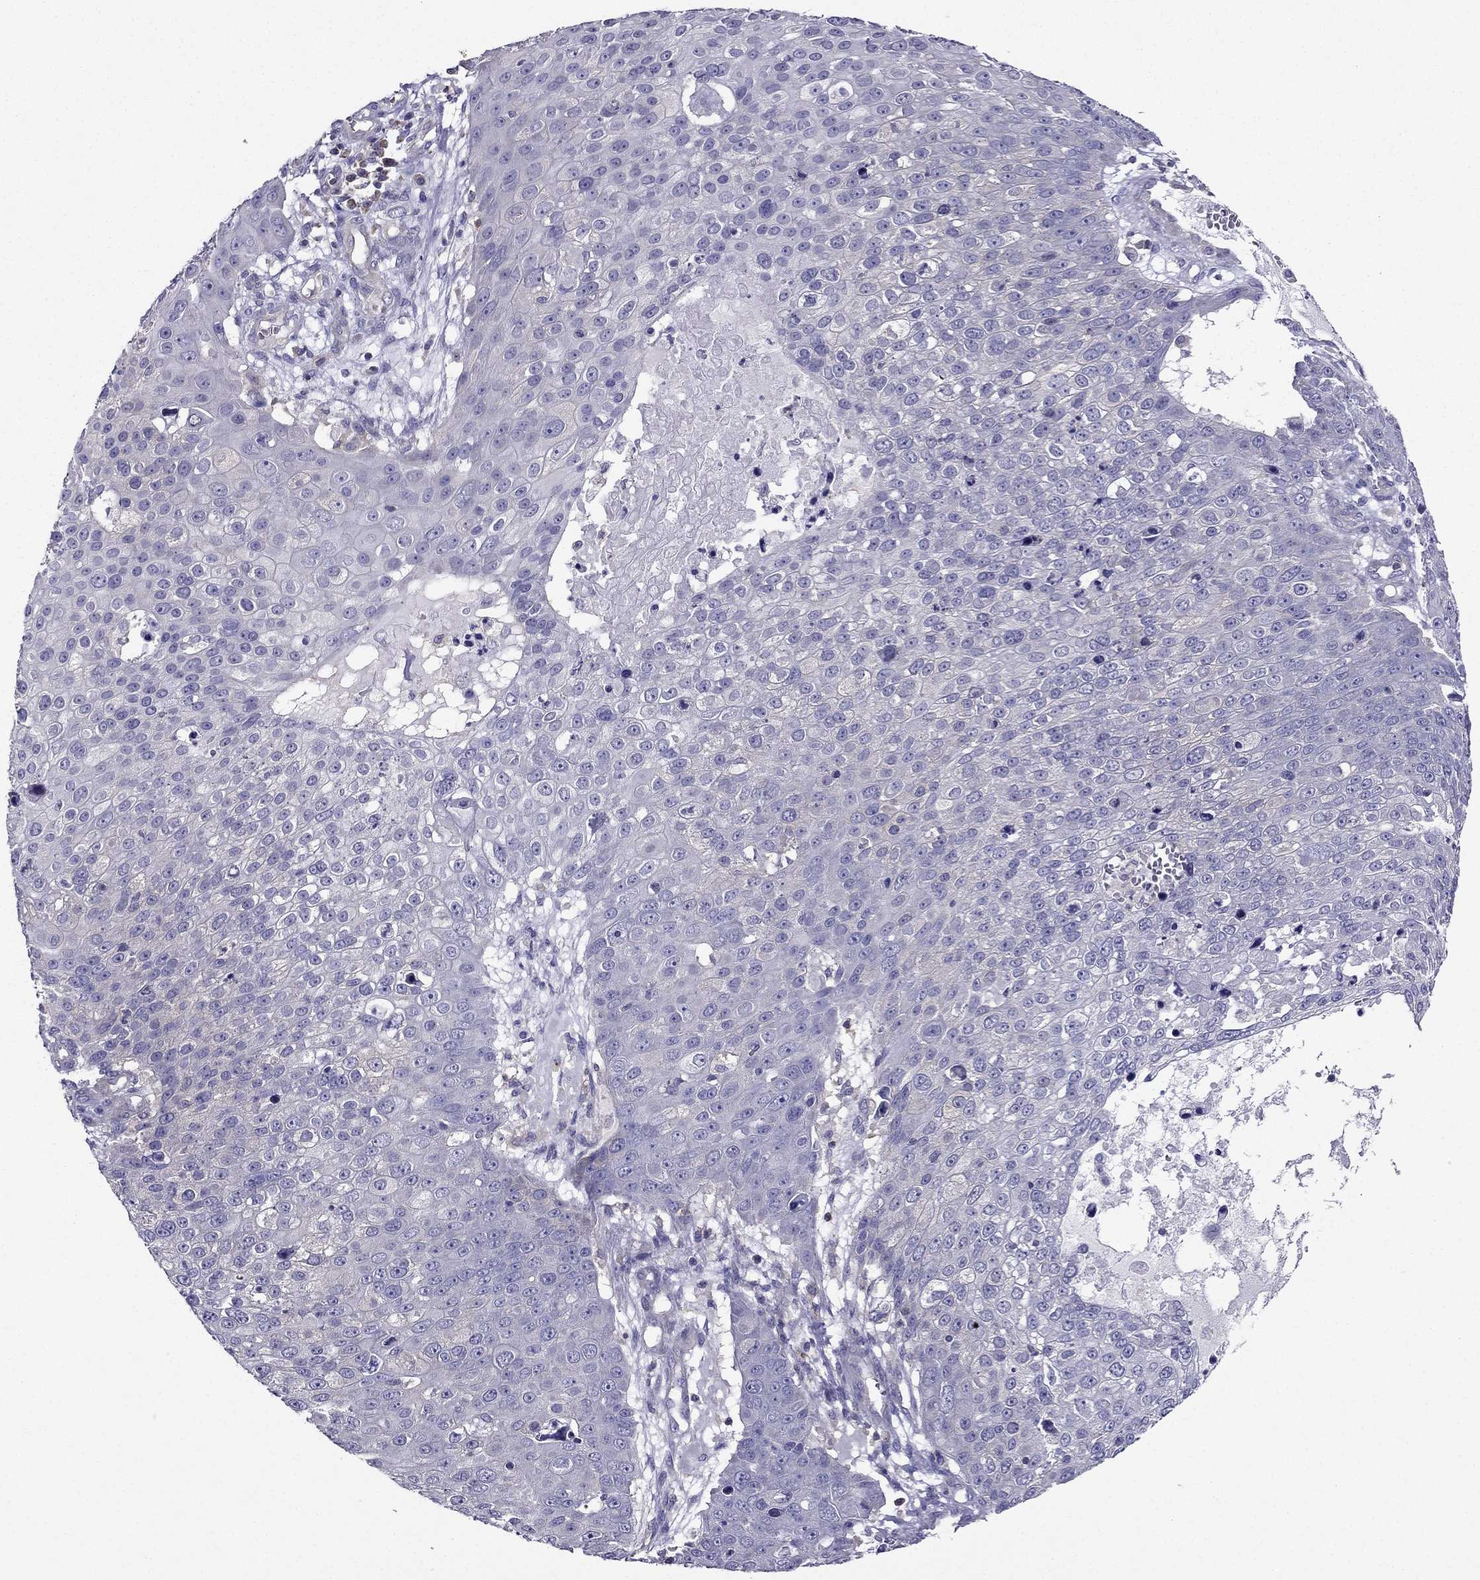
{"staining": {"intensity": "negative", "quantity": "none", "location": "none"}, "tissue": "skin cancer", "cell_type": "Tumor cells", "image_type": "cancer", "snomed": [{"axis": "morphology", "description": "Squamous cell carcinoma, NOS"}, {"axis": "topography", "description": "Skin"}], "caption": "The histopathology image shows no significant staining in tumor cells of skin cancer (squamous cell carcinoma).", "gene": "AAK1", "patient": {"sex": "male", "age": 71}}